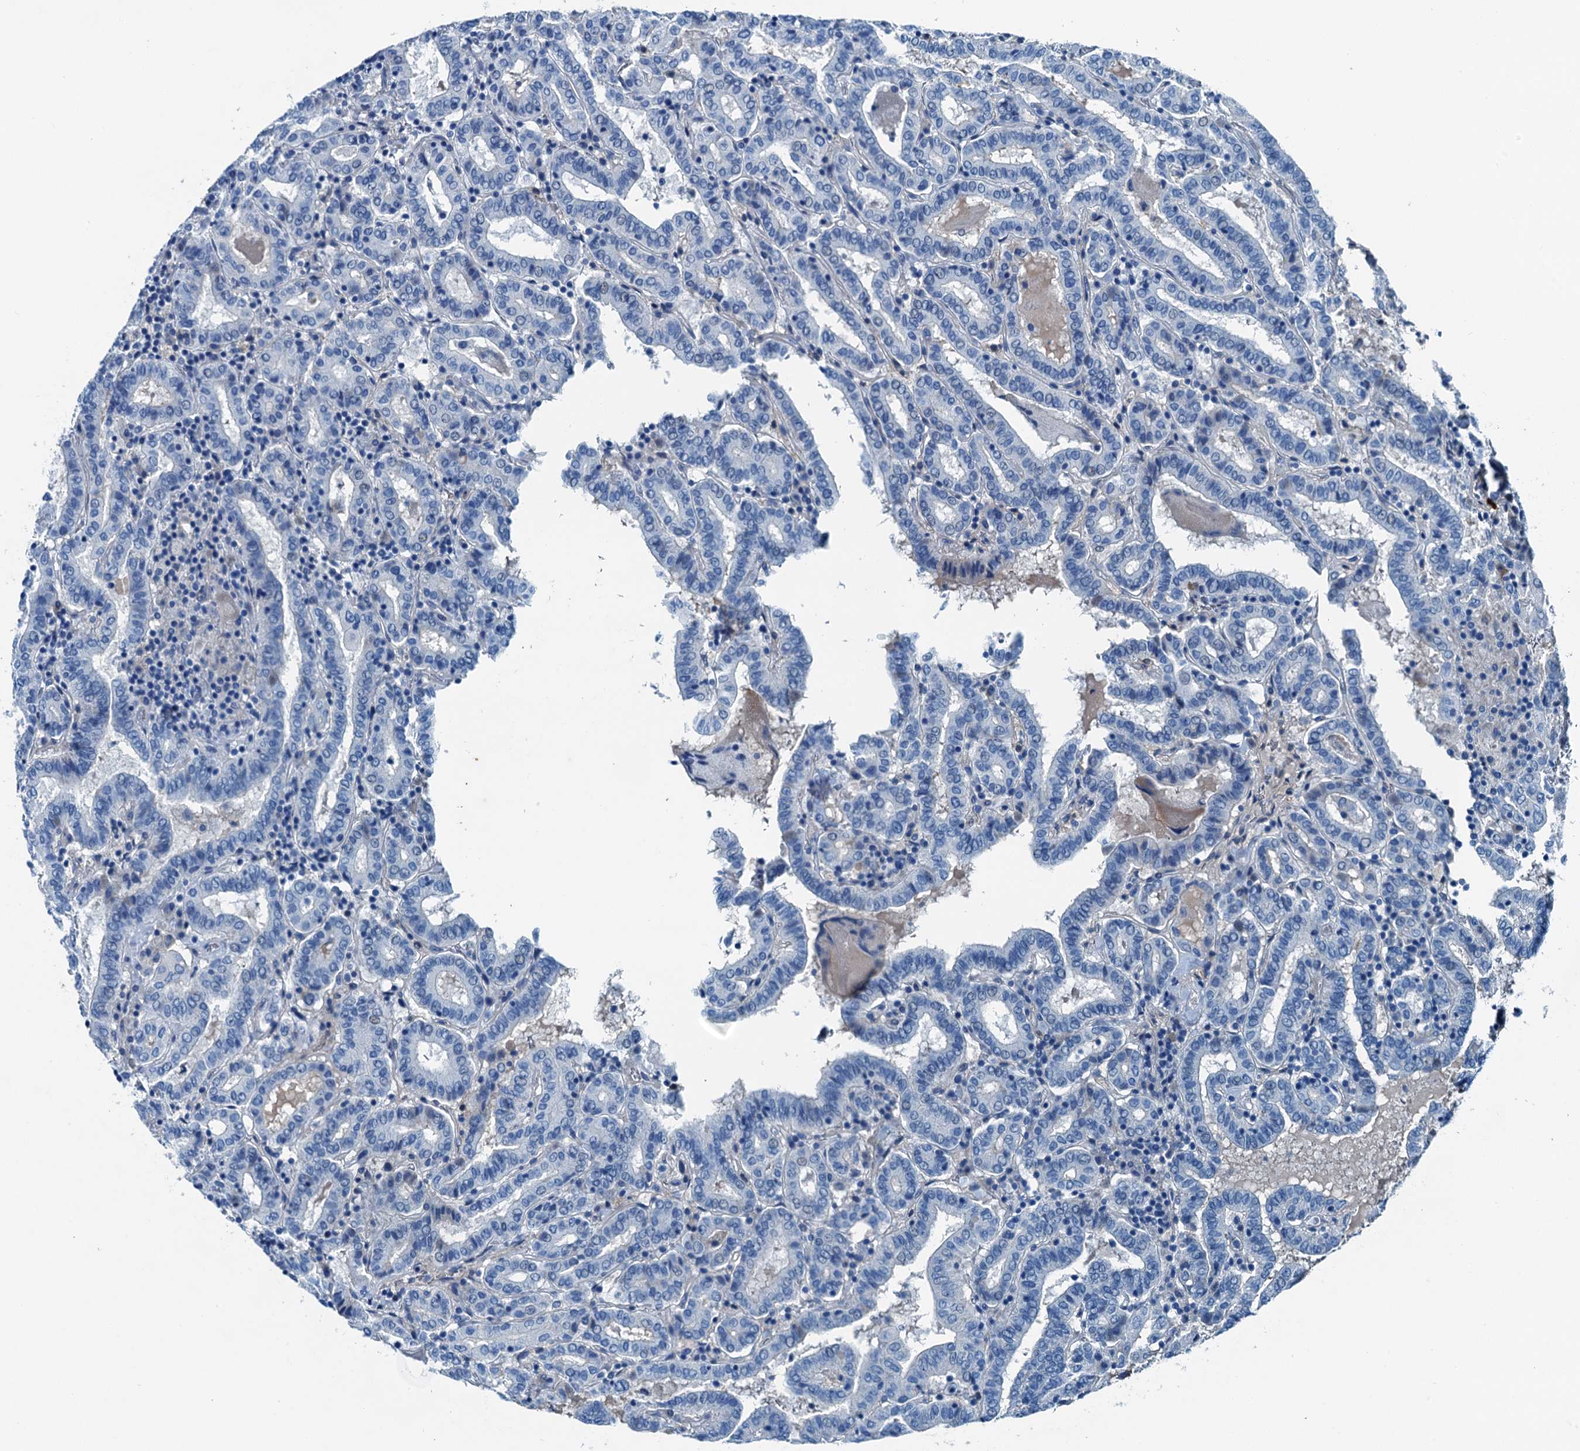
{"staining": {"intensity": "negative", "quantity": "none", "location": "none"}, "tissue": "thyroid cancer", "cell_type": "Tumor cells", "image_type": "cancer", "snomed": [{"axis": "morphology", "description": "Papillary adenocarcinoma, NOS"}, {"axis": "topography", "description": "Thyroid gland"}], "caption": "High magnification brightfield microscopy of papillary adenocarcinoma (thyroid) stained with DAB (3,3'-diaminobenzidine) (brown) and counterstained with hematoxylin (blue): tumor cells show no significant positivity.", "gene": "RAB3IL1", "patient": {"sex": "female", "age": 72}}